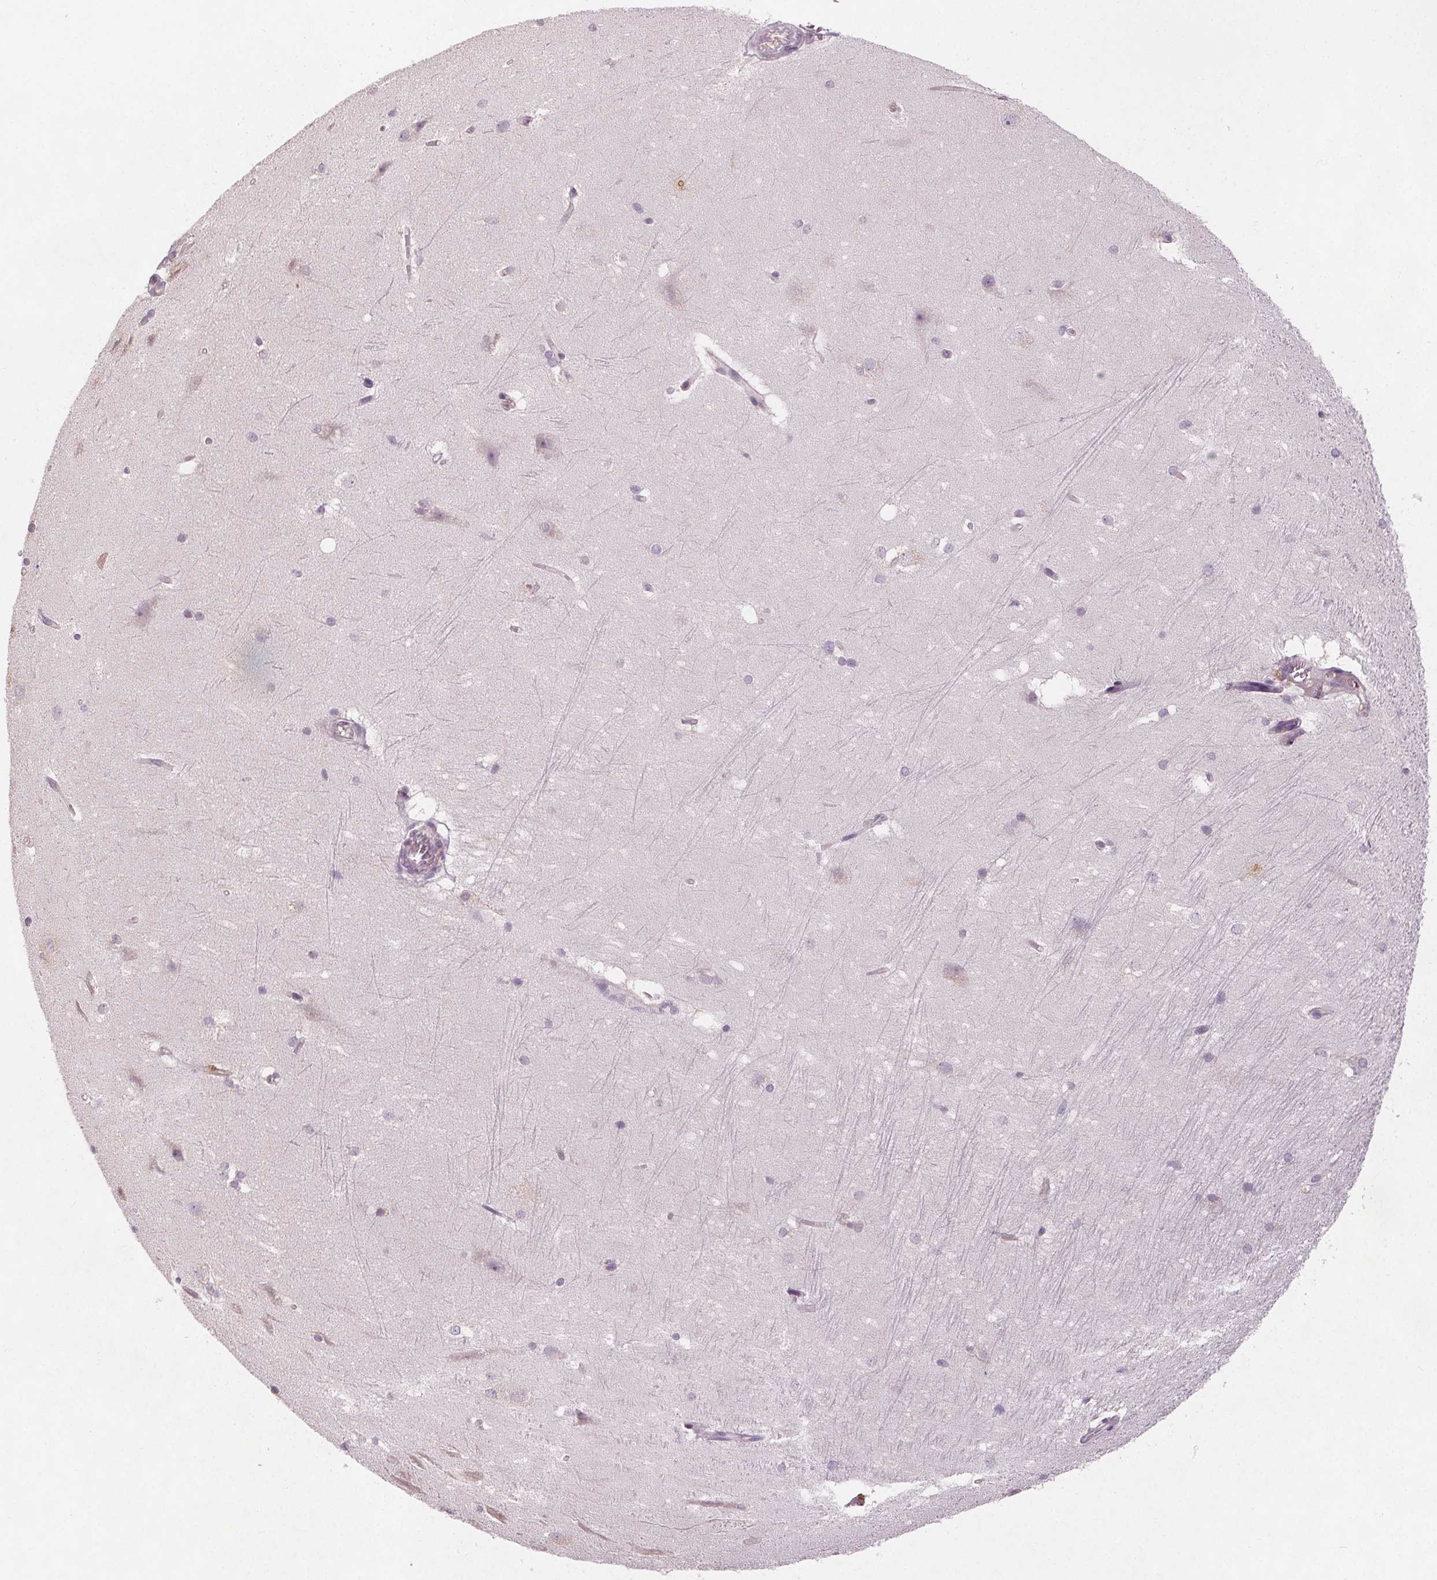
{"staining": {"intensity": "negative", "quantity": "none", "location": "none"}, "tissue": "hippocampus", "cell_type": "Glial cells", "image_type": "normal", "snomed": [{"axis": "morphology", "description": "Normal tissue, NOS"}, {"axis": "topography", "description": "Cerebral cortex"}, {"axis": "topography", "description": "Hippocampus"}], "caption": "Immunohistochemistry of unremarkable hippocampus displays no staining in glial cells.", "gene": "TMEM80", "patient": {"sex": "female", "age": 19}}